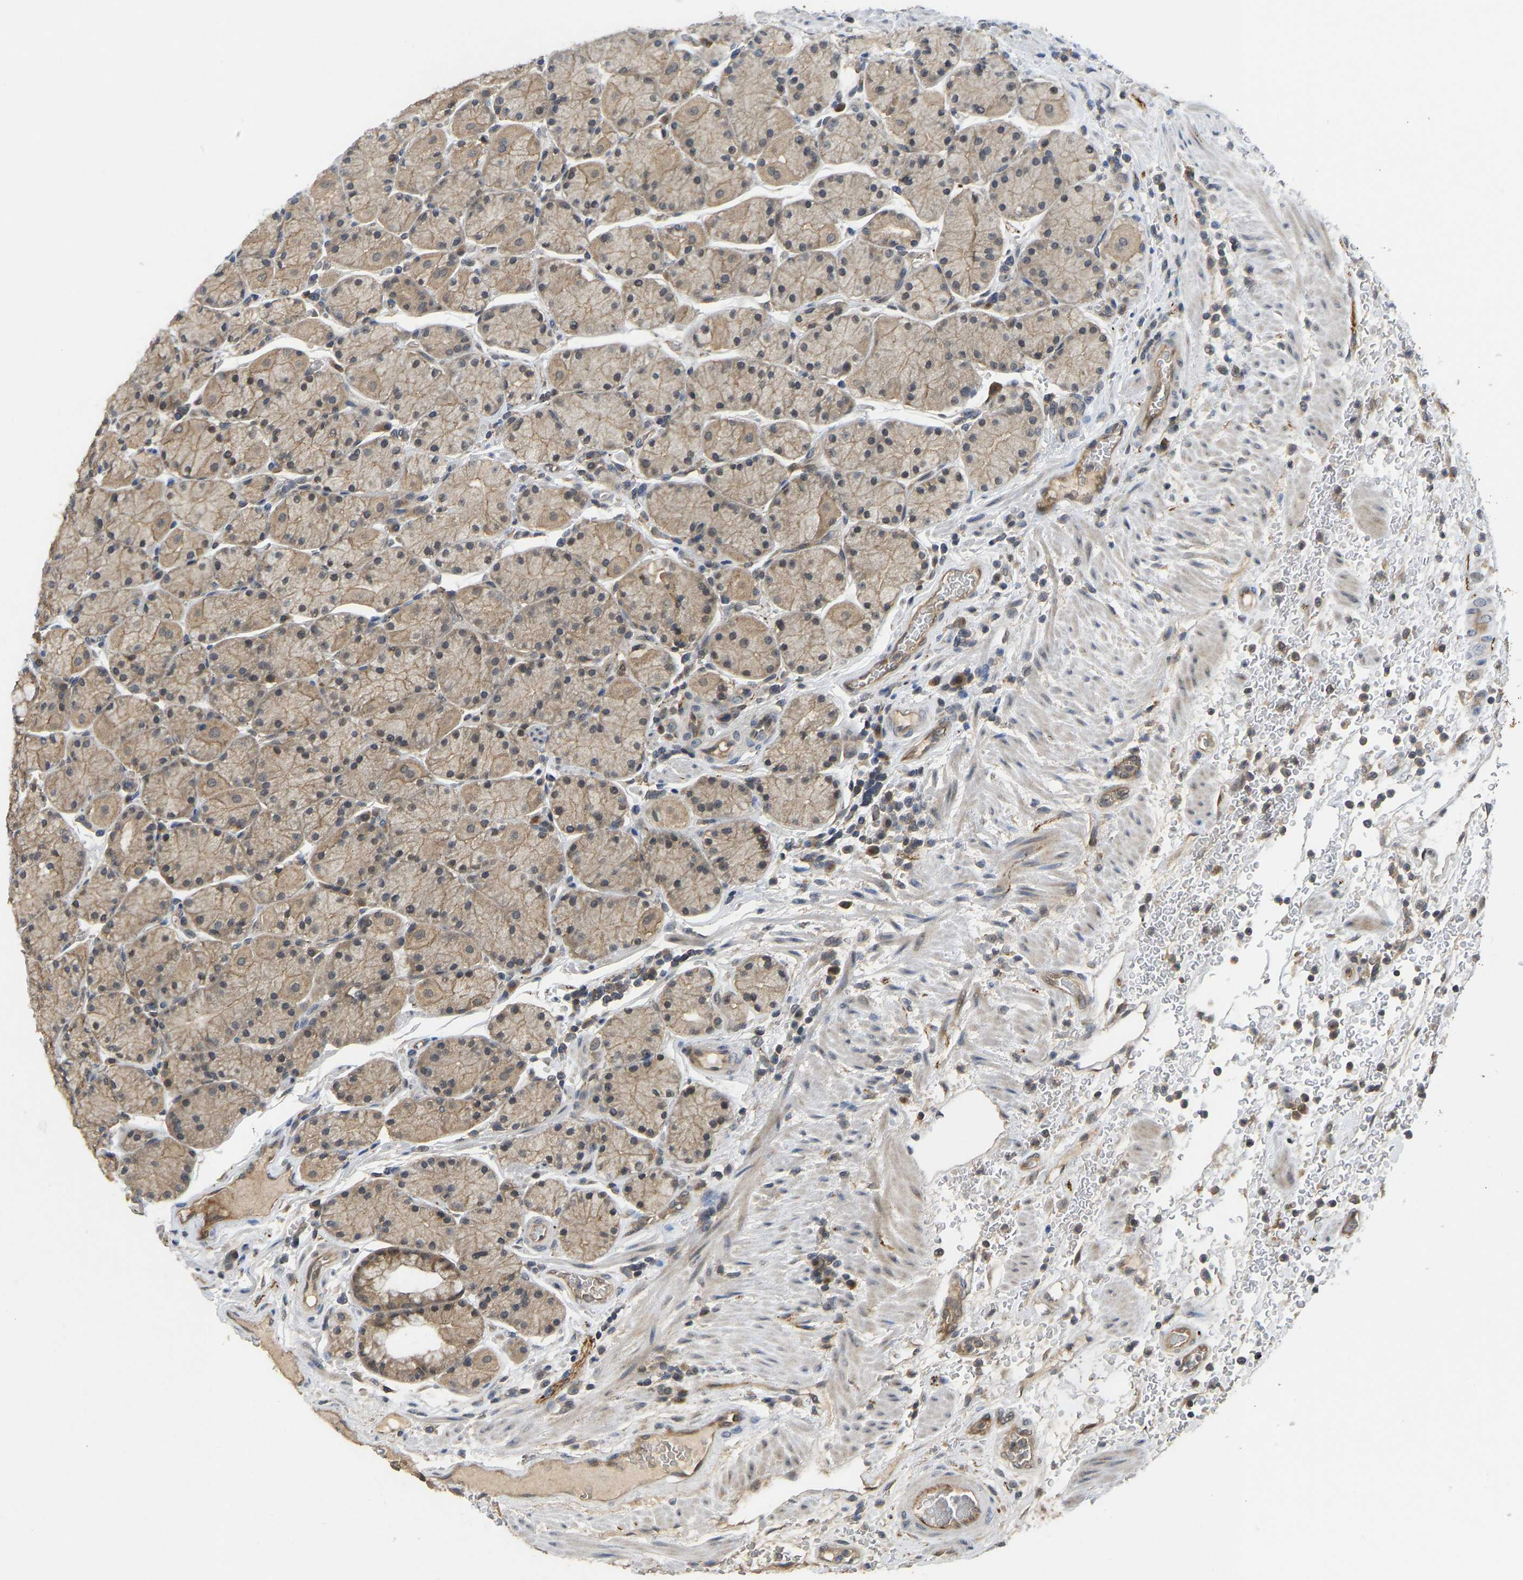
{"staining": {"intensity": "moderate", "quantity": ">75%", "location": "cytoplasmic/membranous"}, "tissue": "stomach", "cell_type": "Glandular cells", "image_type": "normal", "snomed": [{"axis": "morphology", "description": "Normal tissue, NOS"}, {"axis": "morphology", "description": "Carcinoid, malignant, NOS"}, {"axis": "topography", "description": "Stomach, upper"}], "caption": "There is medium levels of moderate cytoplasmic/membranous staining in glandular cells of unremarkable stomach, as demonstrated by immunohistochemical staining (brown color).", "gene": "NDRG3", "patient": {"sex": "male", "age": 39}}